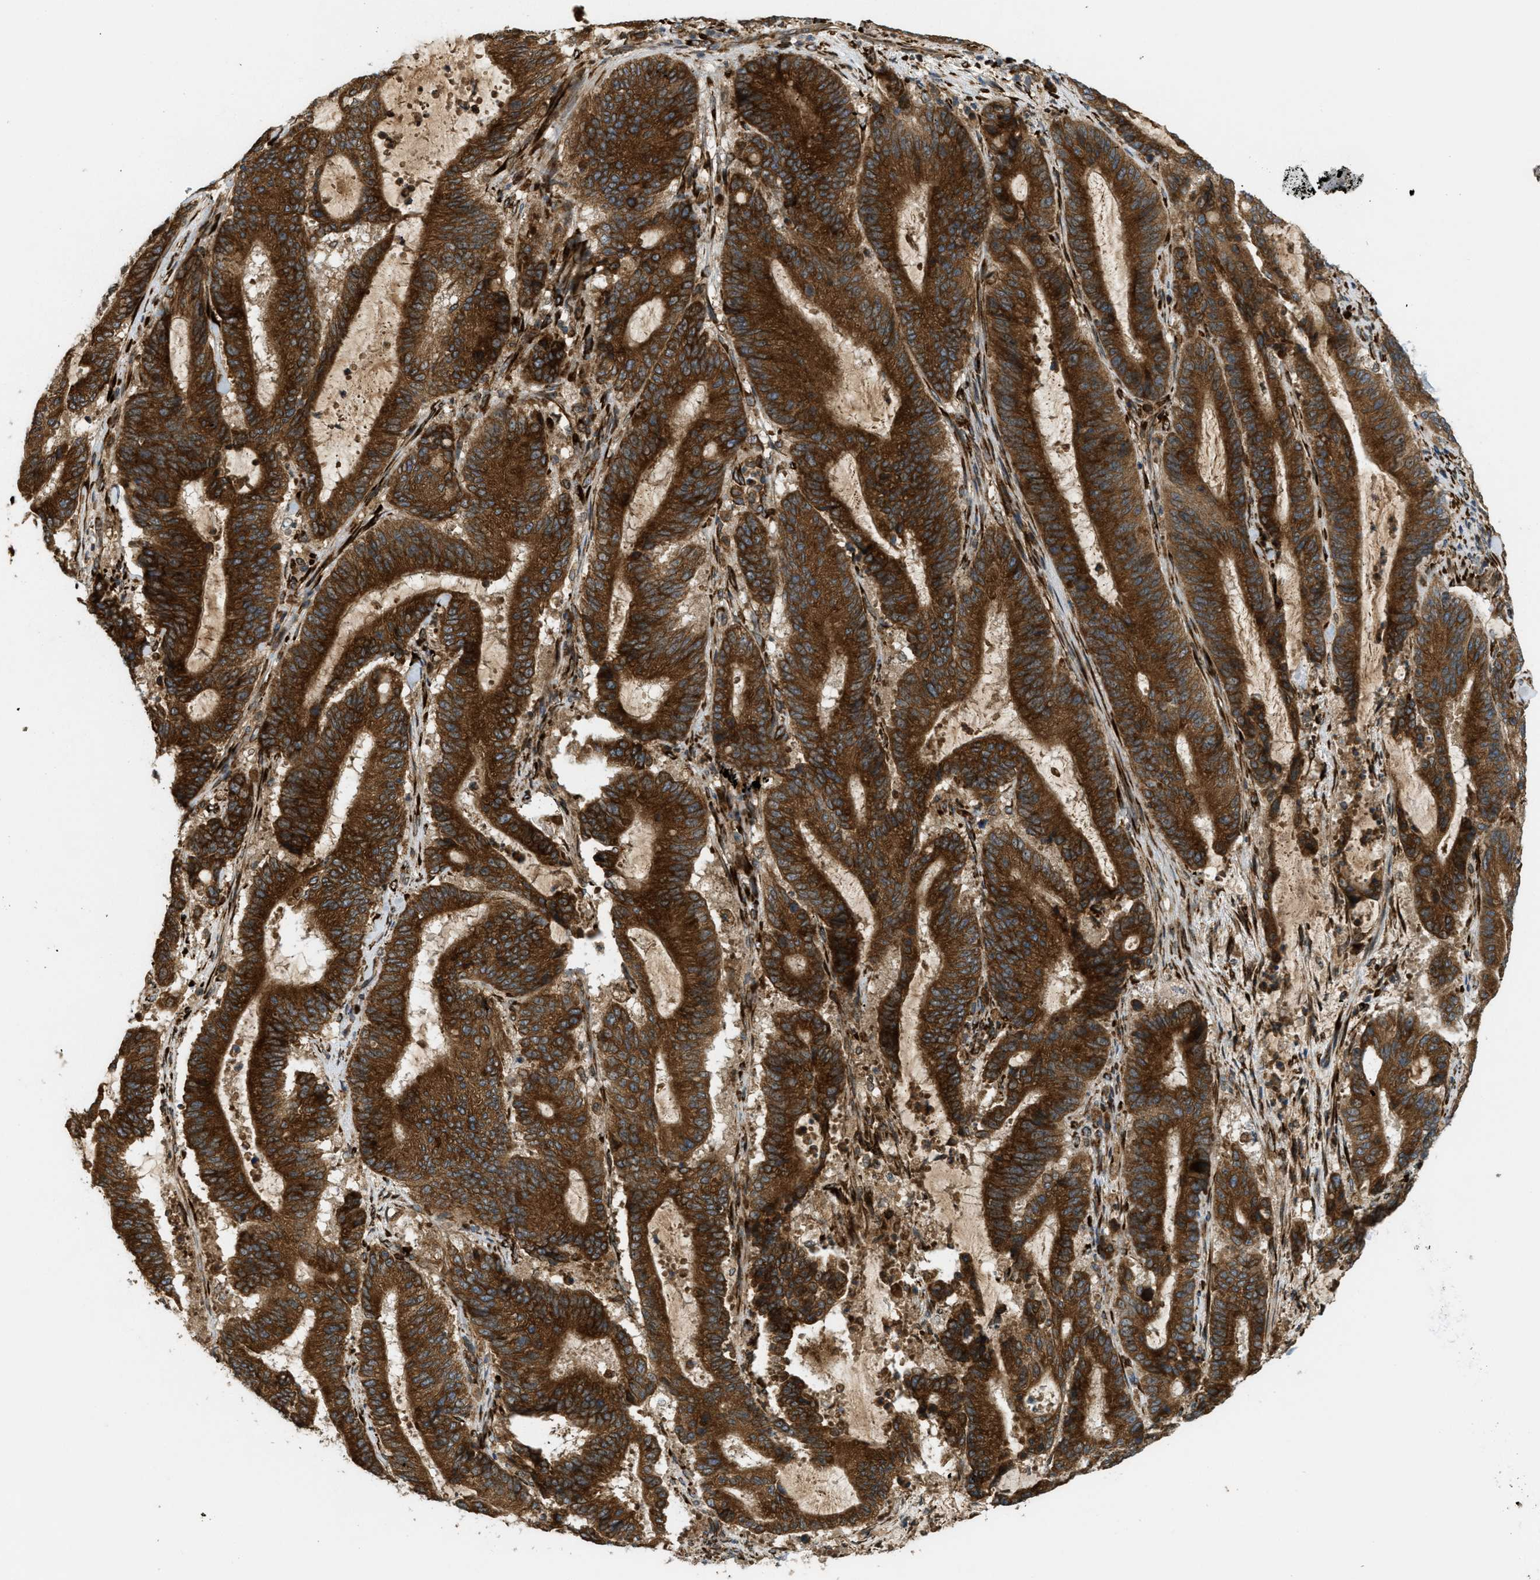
{"staining": {"intensity": "strong", "quantity": ">75%", "location": "cytoplasmic/membranous"}, "tissue": "liver cancer", "cell_type": "Tumor cells", "image_type": "cancer", "snomed": [{"axis": "morphology", "description": "Cholangiocarcinoma"}, {"axis": "topography", "description": "Liver"}], "caption": "Protein analysis of cholangiocarcinoma (liver) tissue reveals strong cytoplasmic/membranous expression in about >75% of tumor cells. The protein of interest is shown in brown color, while the nuclei are stained blue.", "gene": "PCDH18", "patient": {"sex": "female", "age": 73}}